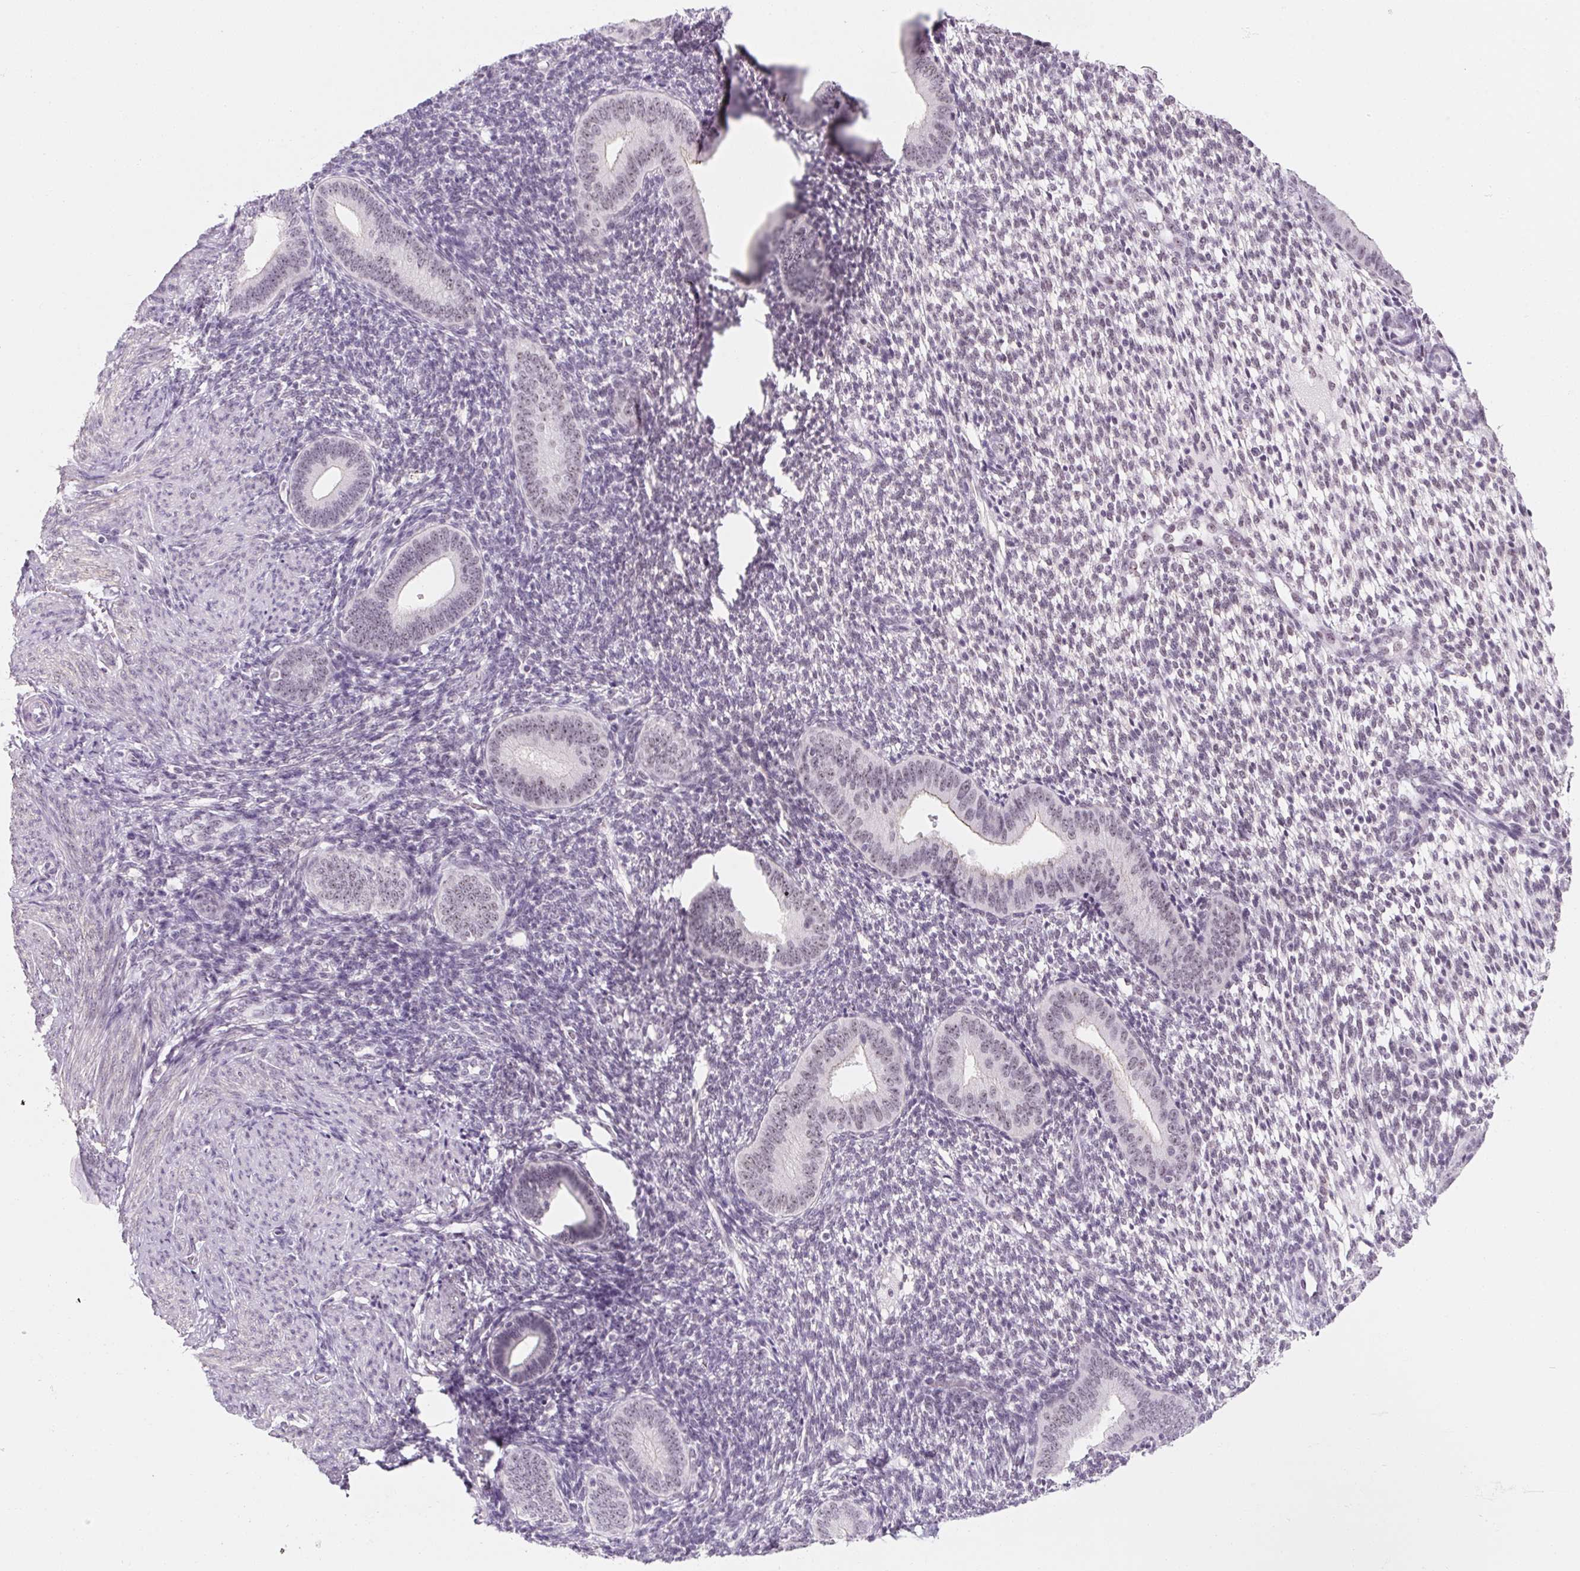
{"staining": {"intensity": "negative", "quantity": "none", "location": "none"}, "tissue": "endometrium", "cell_type": "Cells in endometrial stroma", "image_type": "normal", "snomed": [{"axis": "morphology", "description": "Normal tissue, NOS"}, {"axis": "topography", "description": "Endometrium"}], "caption": "Image shows no significant protein positivity in cells in endometrial stroma of benign endometrium.", "gene": "ZIC4", "patient": {"sex": "female", "age": 40}}